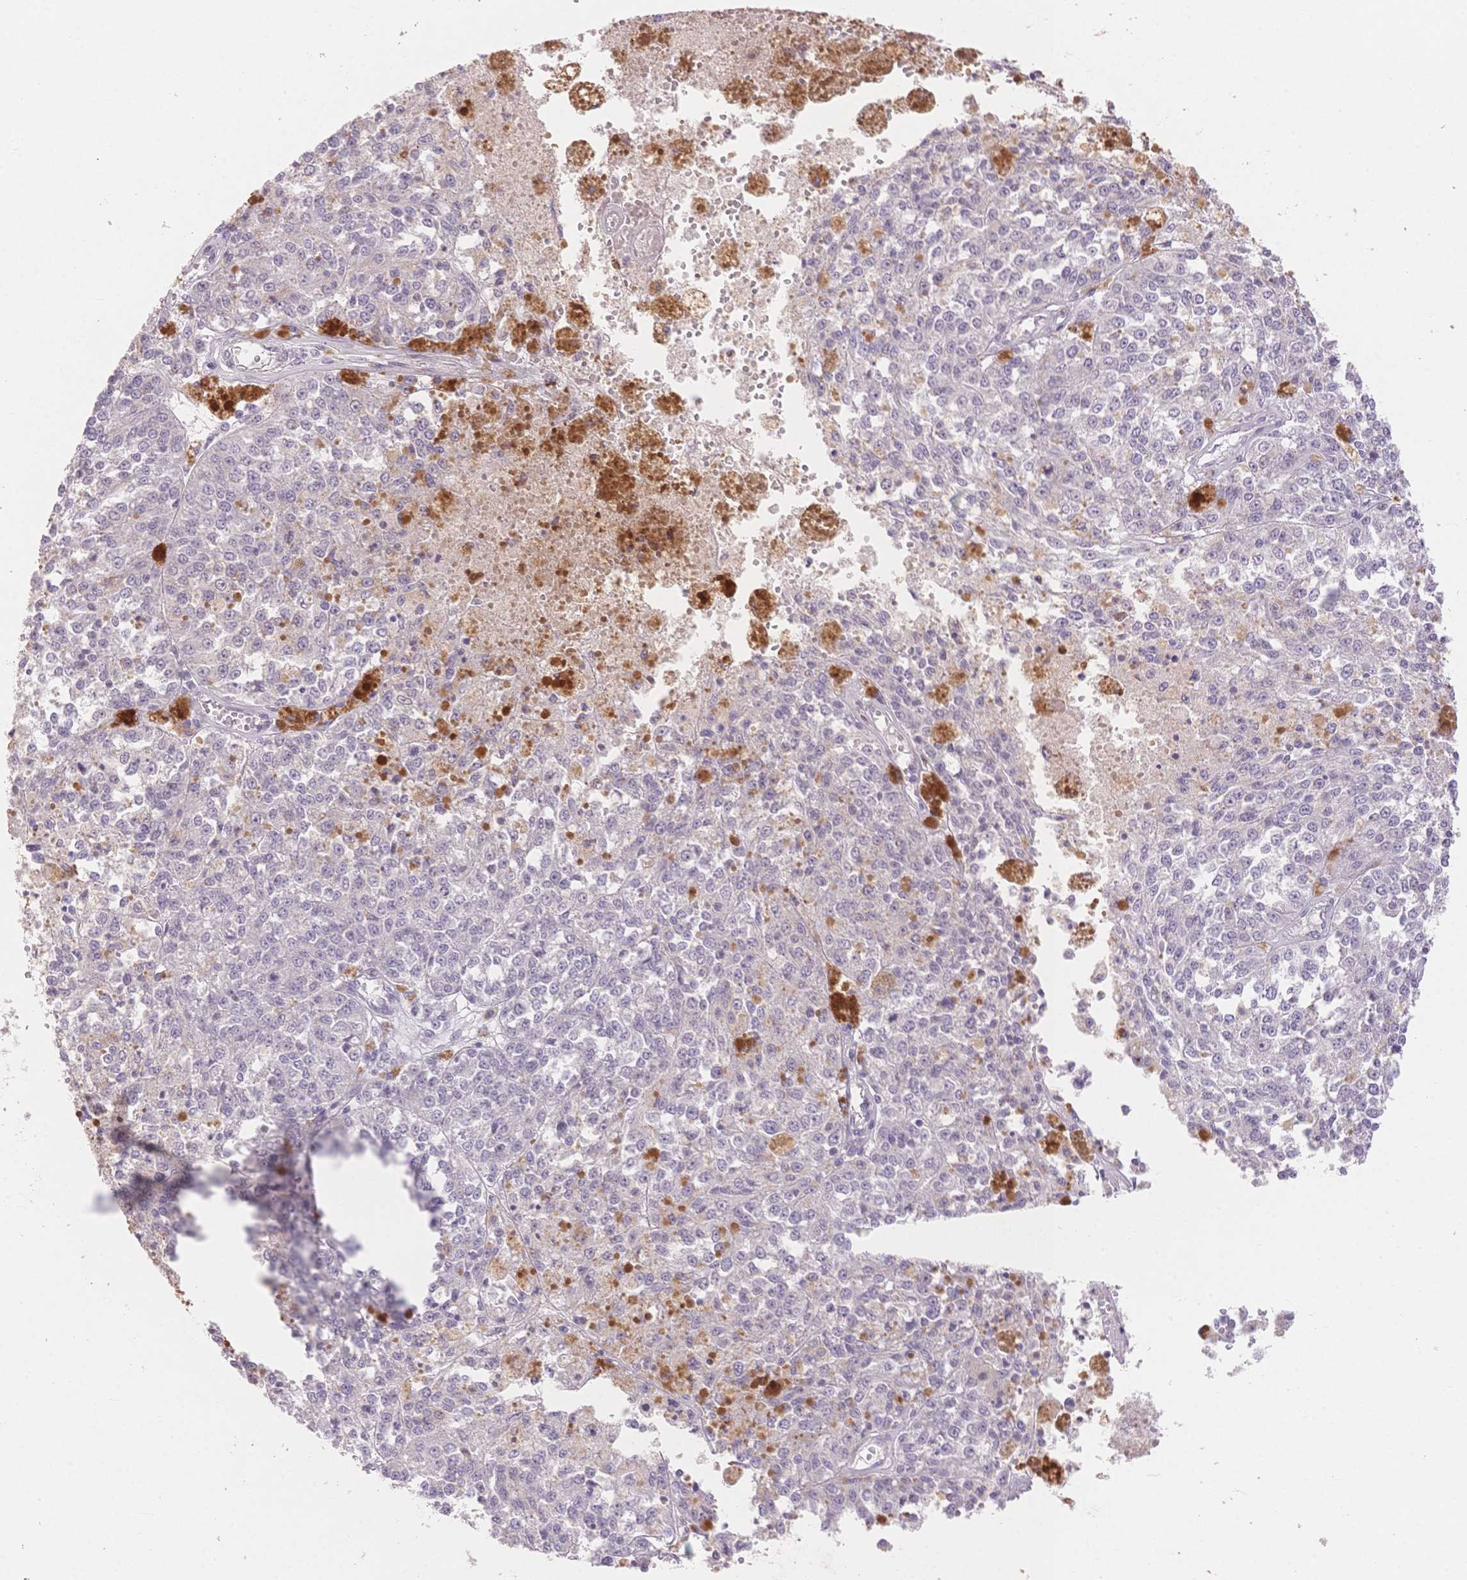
{"staining": {"intensity": "negative", "quantity": "none", "location": "none"}, "tissue": "melanoma", "cell_type": "Tumor cells", "image_type": "cancer", "snomed": [{"axis": "morphology", "description": "Malignant melanoma, Metastatic site"}, {"axis": "topography", "description": "Lymph node"}], "caption": "Image shows no significant protein expression in tumor cells of melanoma.", "gene": "SUV39H2", "patient": {"sex": "female", "age": 64}}